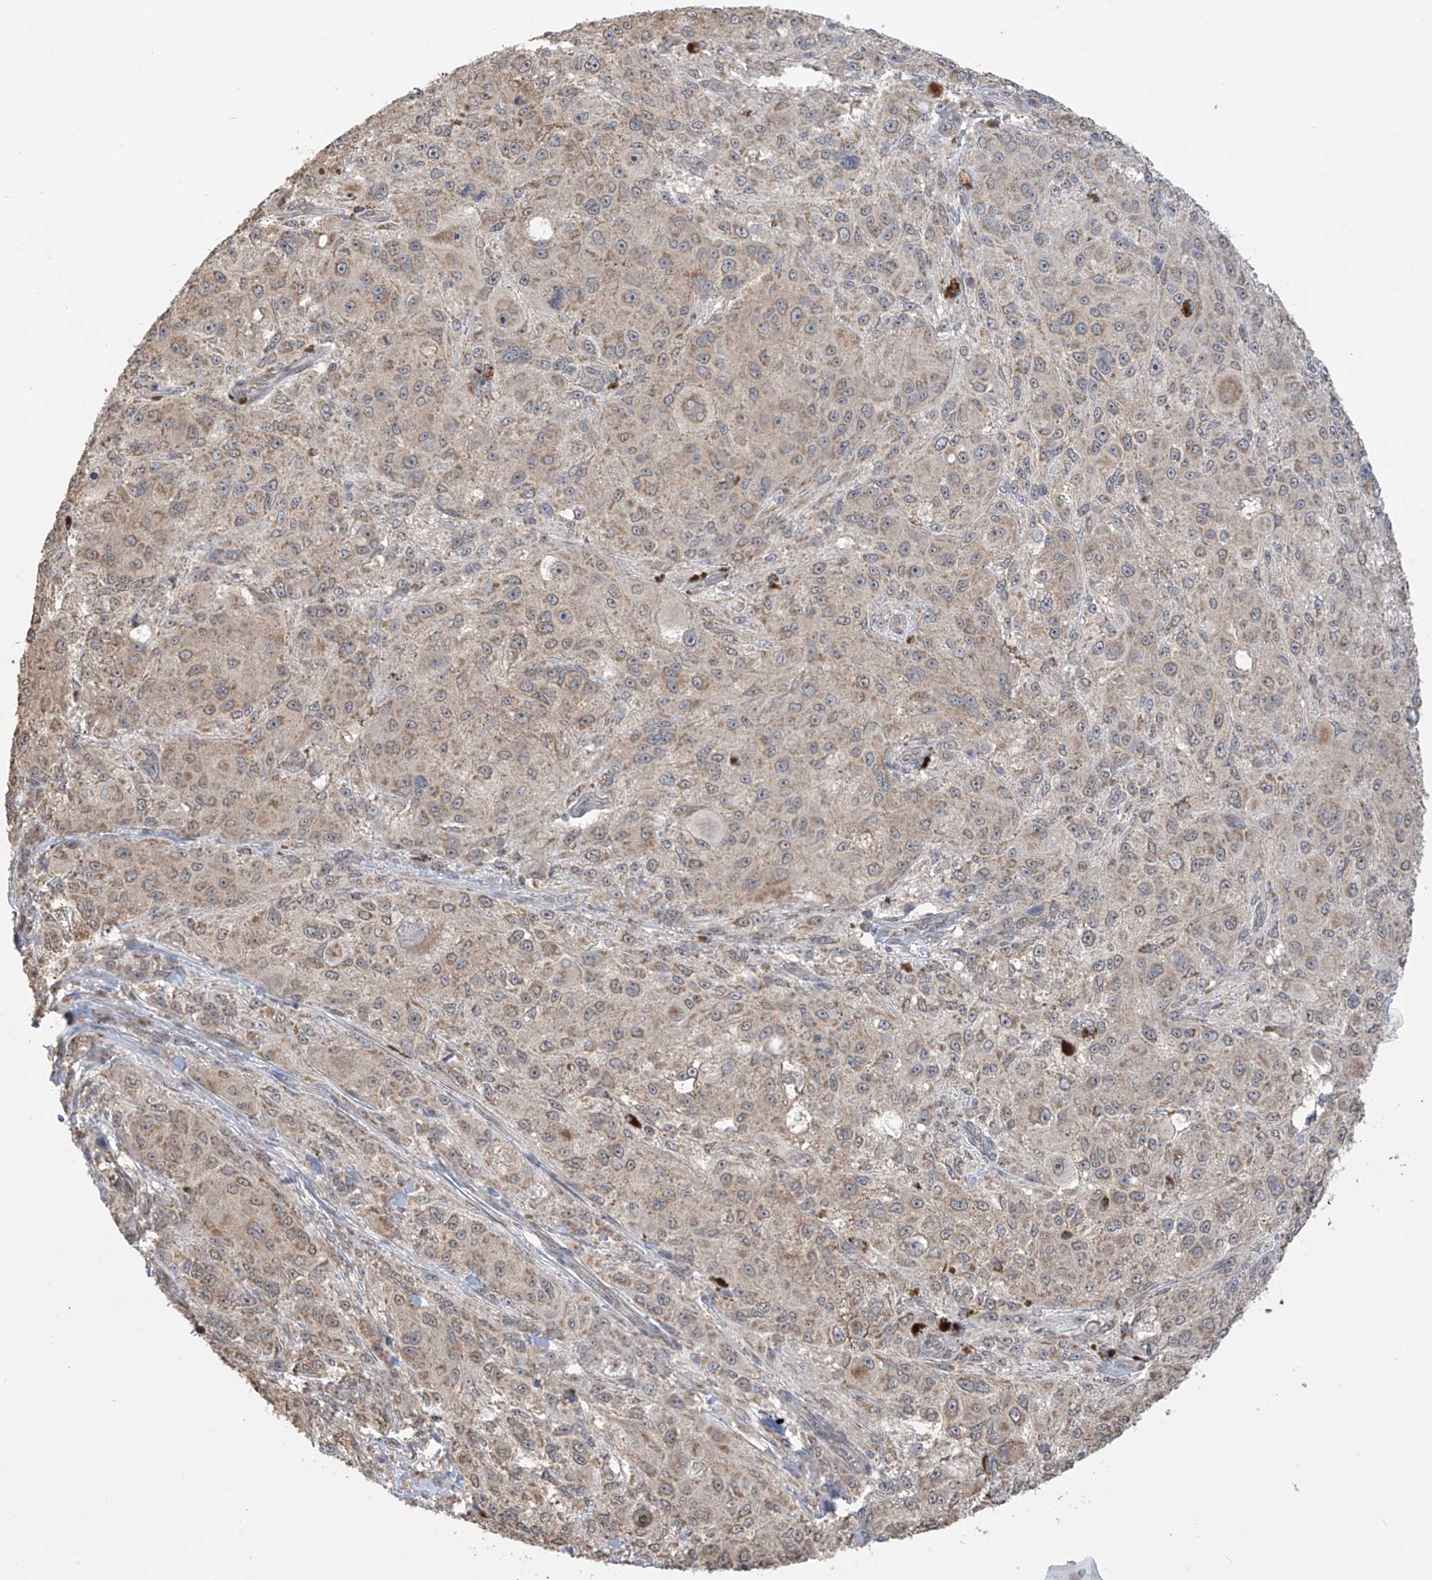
{"staining": {"intensity": "moderate", "quantity": ">75%", "location": "cytoplasmic/membranous,nuclear"}, "tissue": "melanoma", "cell_type": "Tumor cells", "image_type": "cancer", "snomed": [{"axis": "morphology", "description": "Necrosis, NOS"}, {"axis": "morphology", "description": "Malignant melanoma, NOS"}, {"axis": "topography", "description": "Skin"}], "caption": "Immunohistochemistry histopathology image of melanoma stained for a protein (brown), which demonstrates medium levels of moderate cytoplasmic/membranous and nuclear expression in approximately >75% of tumor cells.", "gene": "KIAA1522", "patient": {"sex": "female", "age": 87}}